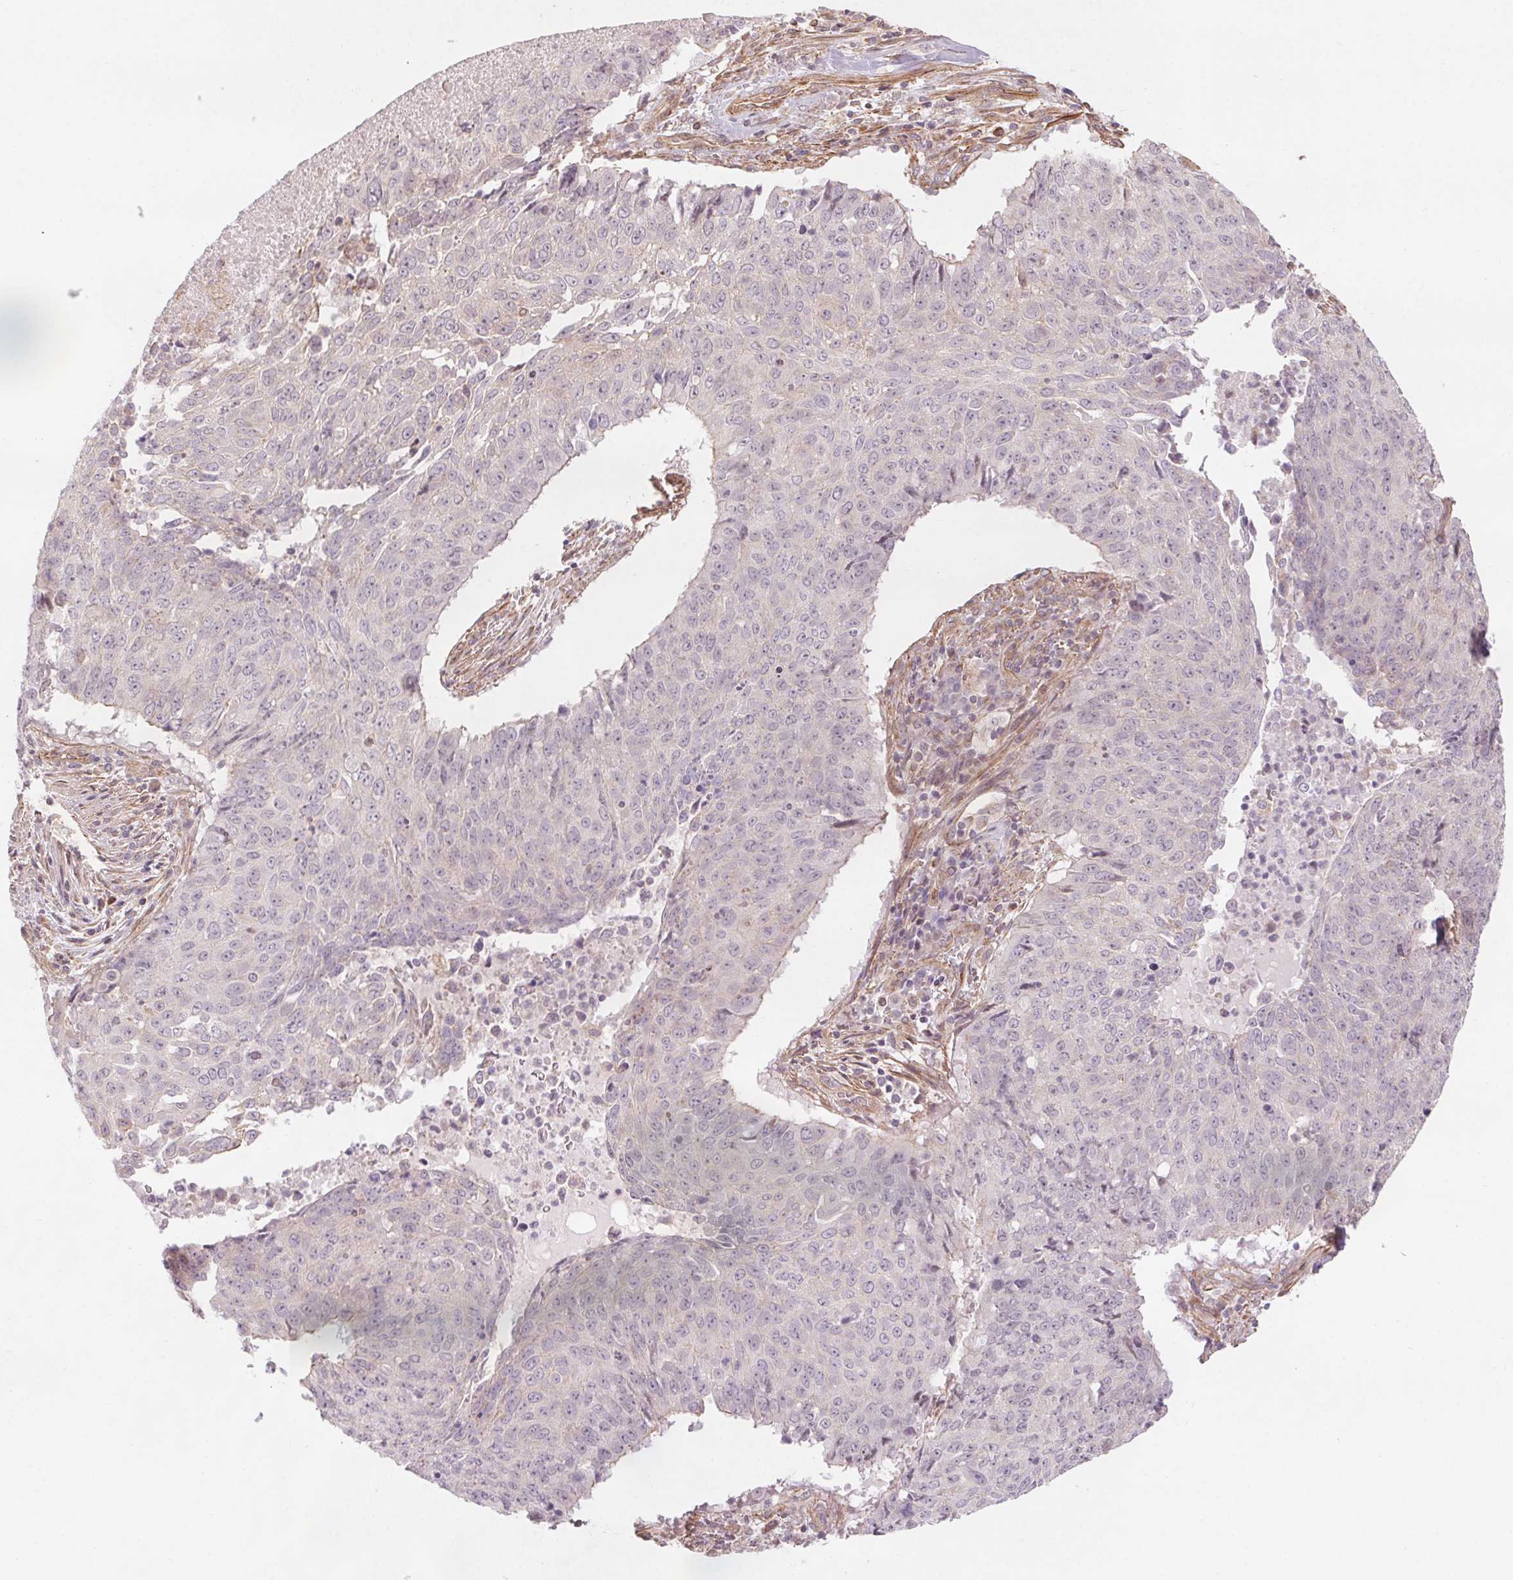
{"staining": {"intensity": "negative", "quantity": "none", "location": "none"}, "tissue": "lung cancer", "cell_type": "Tumor cells", "image_type": "cancer", "snomed": [{"axis": "morphology", "description": "Normal tissue, NOS"}, {"axis": "morphology", "description": "Squamous cell carcinoma, NOS"}, {"axis": "topography", "description": "Bronchus"}, {"axis": "topography", "description": "Lung"}], "caption": "A micrograph of human squamous cell carcinoma (lung) is negative for staining in tumor cells.", "gene": "CCSER1", "patient": {"sex": "male", "age": 64}}